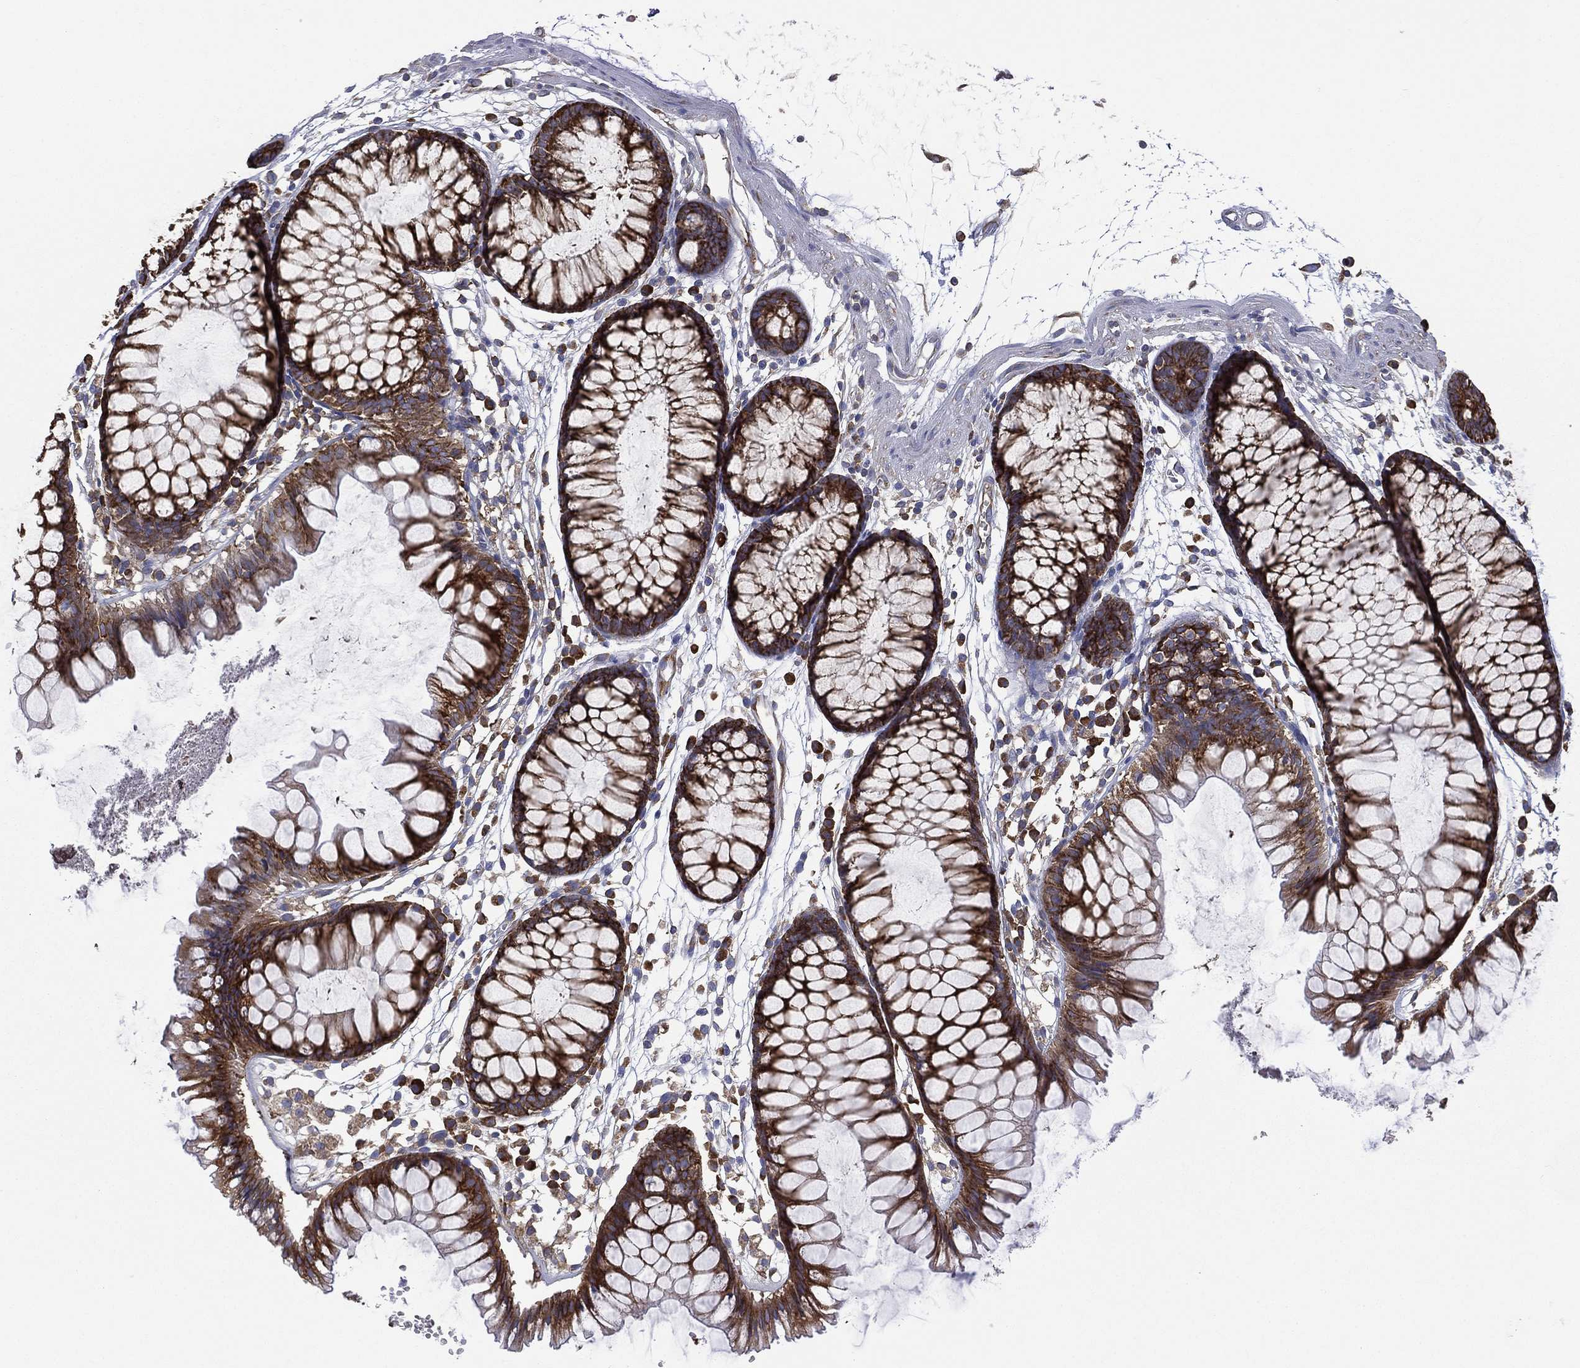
{"staining": {"intensity": "negative", "quantity": "none", "location": "none"}, "tissue": "colon", "cell_type": "Endothelial cells", "image_type": "normal", "snomed": [{"axis": "morphology", "description": "Normal tissue, NOS"}, {"axis": "morphology", "description": "Adenocarcinoma, NOS"}, {"axis": "topography", "description": "Colon"}], "caption": "Micrograph shows no significant protein expression in endothelial cells of unremarkable colon. Brightfield microscopy of immunohistochemistry (IHC) stained with DAB (3,3'-diaminobenzidine) (brown) and hematoxylin (blue), captured at high magnification.", "gene": "FARSA", "patient": {"sex": "male", "age": 65}}